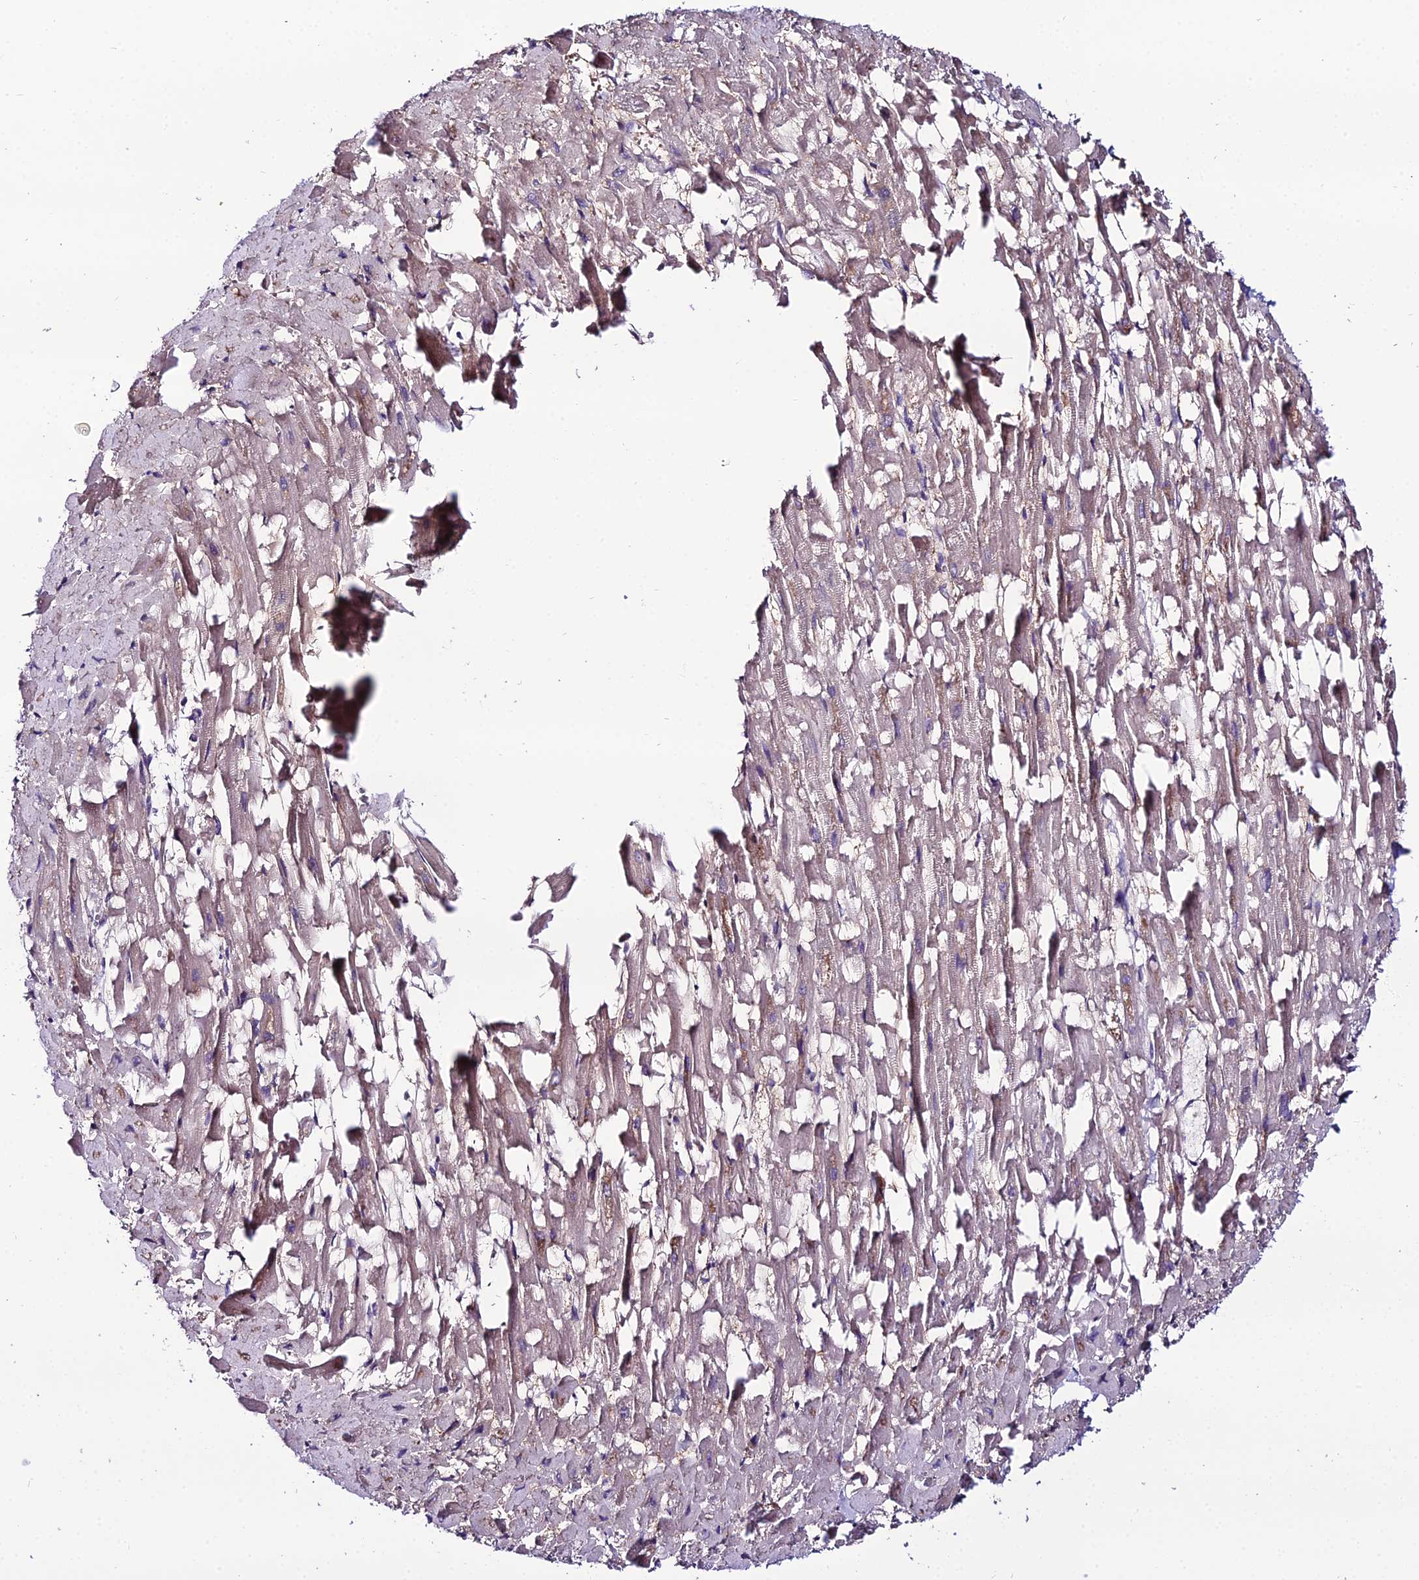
{"staining": {"intensity": "weak", "quantity": "<25%", "location": "cytoplasmic/membranous"}, "tissue": "heart muscle", "cell_type": "Cardiomyocytes", "image_type": "normal", "snomed": [{"axis": "morphology", "description": "Normal tissue, NOS"}, {"axis": "topography", "description": "Heart"}], "caption": "Heart muscle stained for a protein using IHC shows no expression cardiomyocytes.", "gene": "MB21D2", "patient": {"sex": "female", "age": 64}}